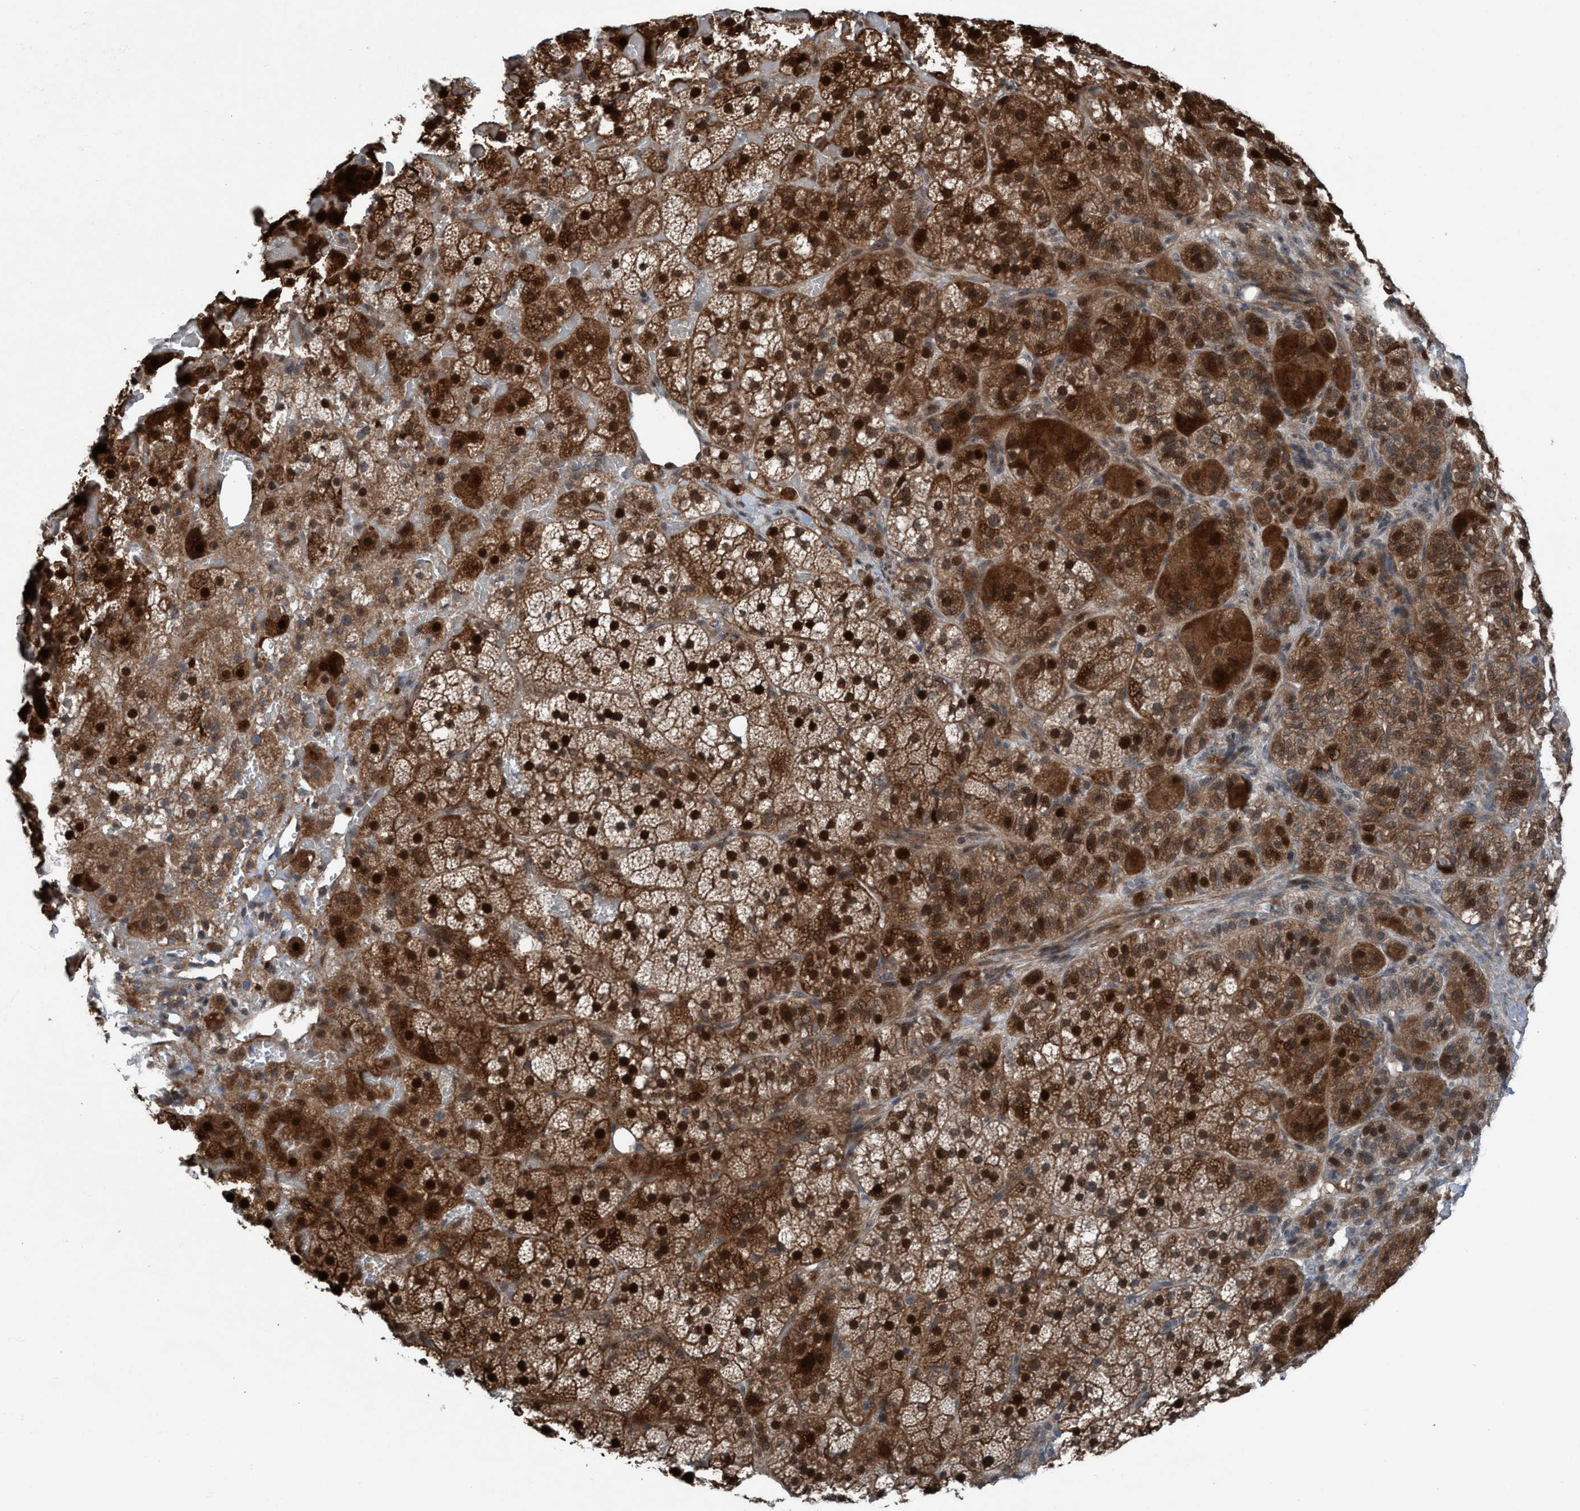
{"staining": {"intensity": "strong", "quantity": ">75%", "location": "cytoplasmic/membranous,nuclear"}, "tissue": "adrenal gland", "cell_type": "Glandular cells", "image_type": "normal", "snomed": [{"axis": "morphology", "description": "Normal tissue, NOS"}, {"axis": "topography", "description": "Adrenal gland"}], "caption": "A photomicrograph of adrenal gland stained for a protein demonstrates strong cytoplasmic/membranous,nuclear brown staining in glandular cells. The staining was performed using DAB (3,3'-diaminobenzidine) to visualize the protein expression in brown, while the nuclei were stained in blue with hematoxylin (Magnification: 20x).", "gene": "NISCH", "patient": {"sex": "female", "age": 59}}